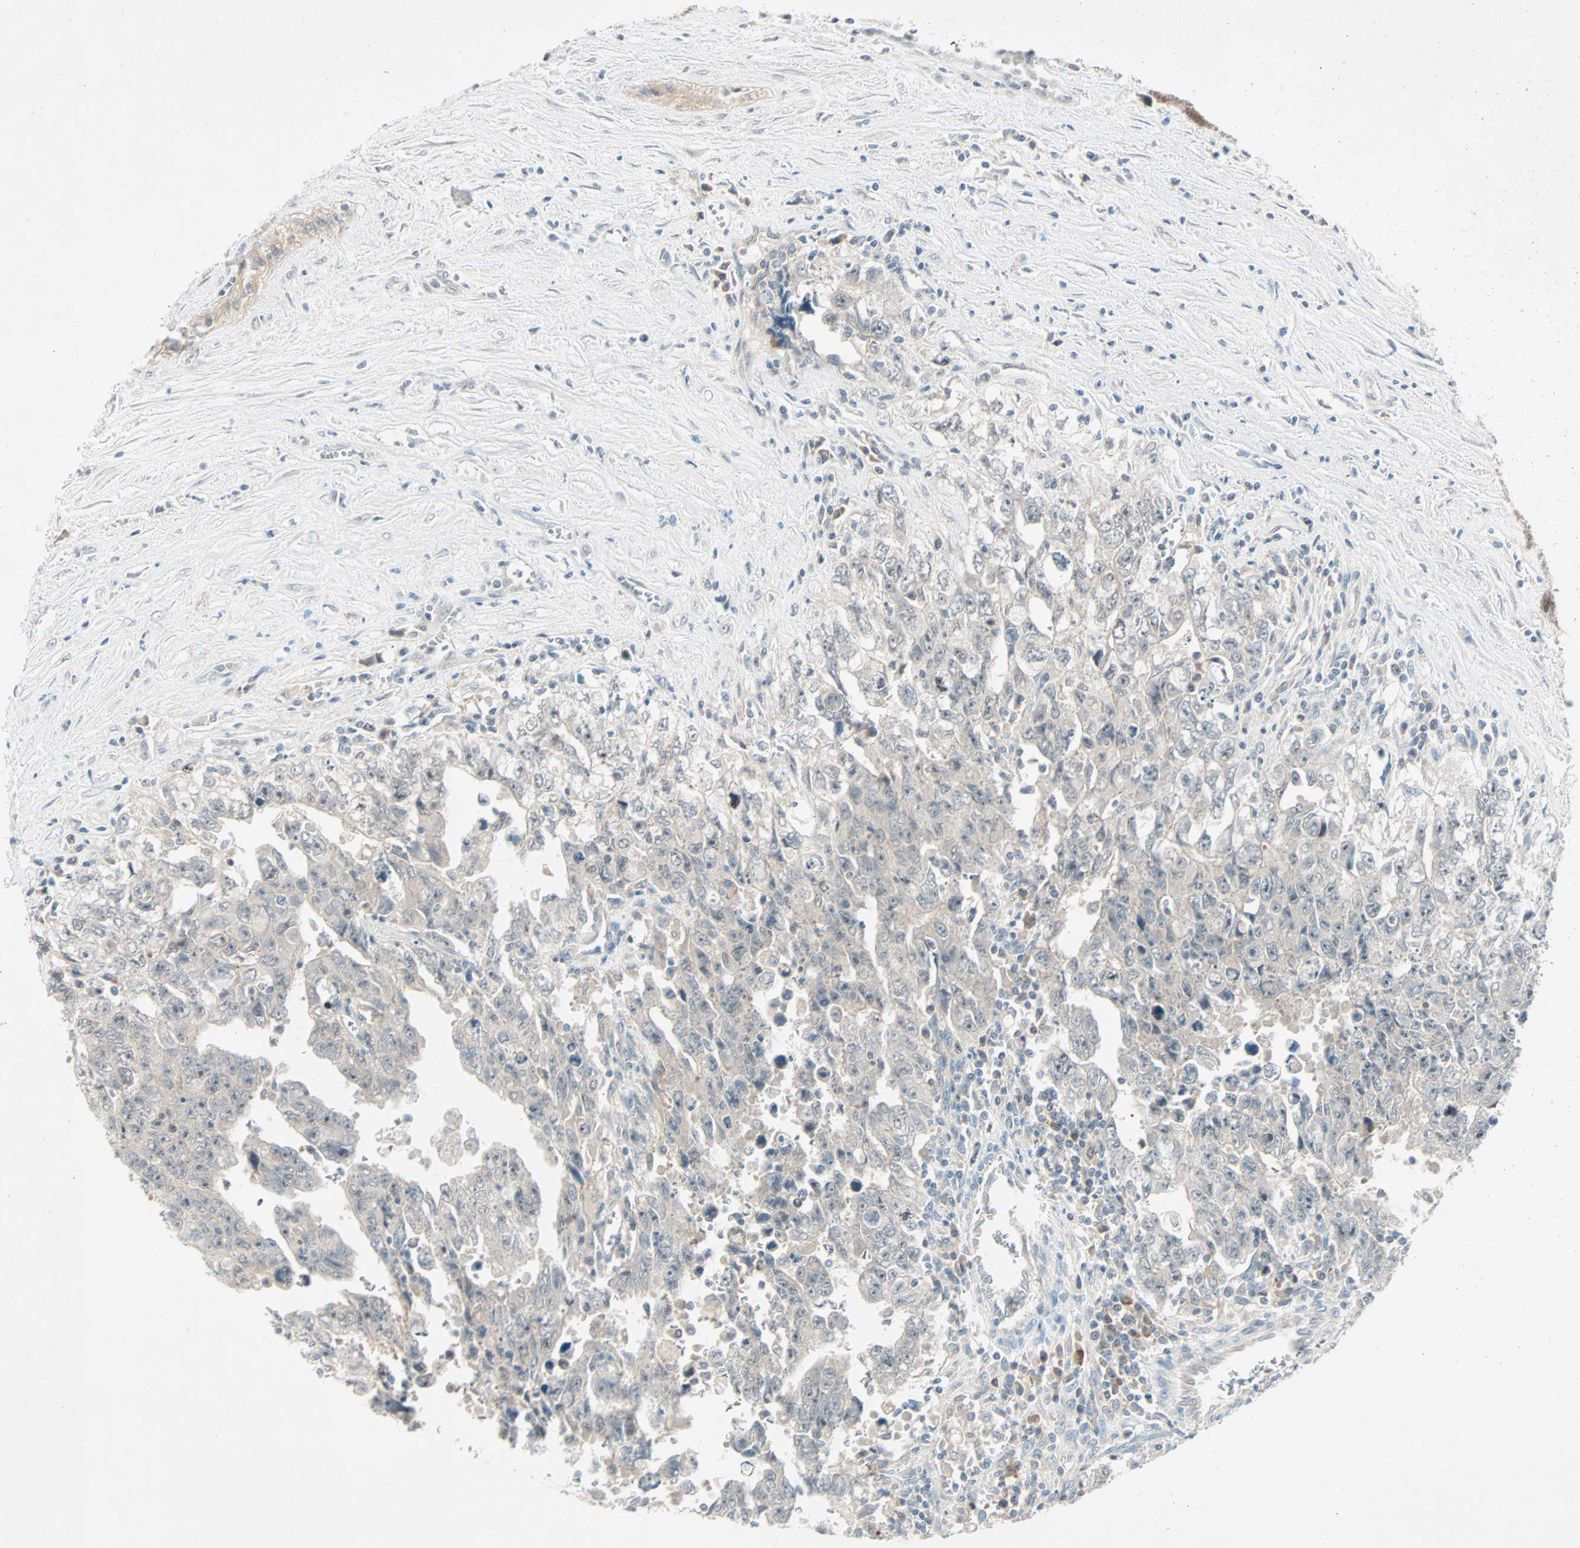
{"staining": {"intensity": "weak", "quantity": "<25%", "location": "cytoplasmic/membranous"}, "tissue": "testis cancer", "cell_type": "Tumor cells", "image_type": "cancer", "snomed": [{"axis": "morphology", "description": "Carcinoma, Embryonal, NOS"}, {"axis": "topography", "description": "Testis"}], "caption": "Testis cancer (embryonal carcinoma) was stained to show a protein in brown. There is no significant expression in tumor cells.", "gene": "SMIM8", "patient": {"sex": "male", "age": 28}}